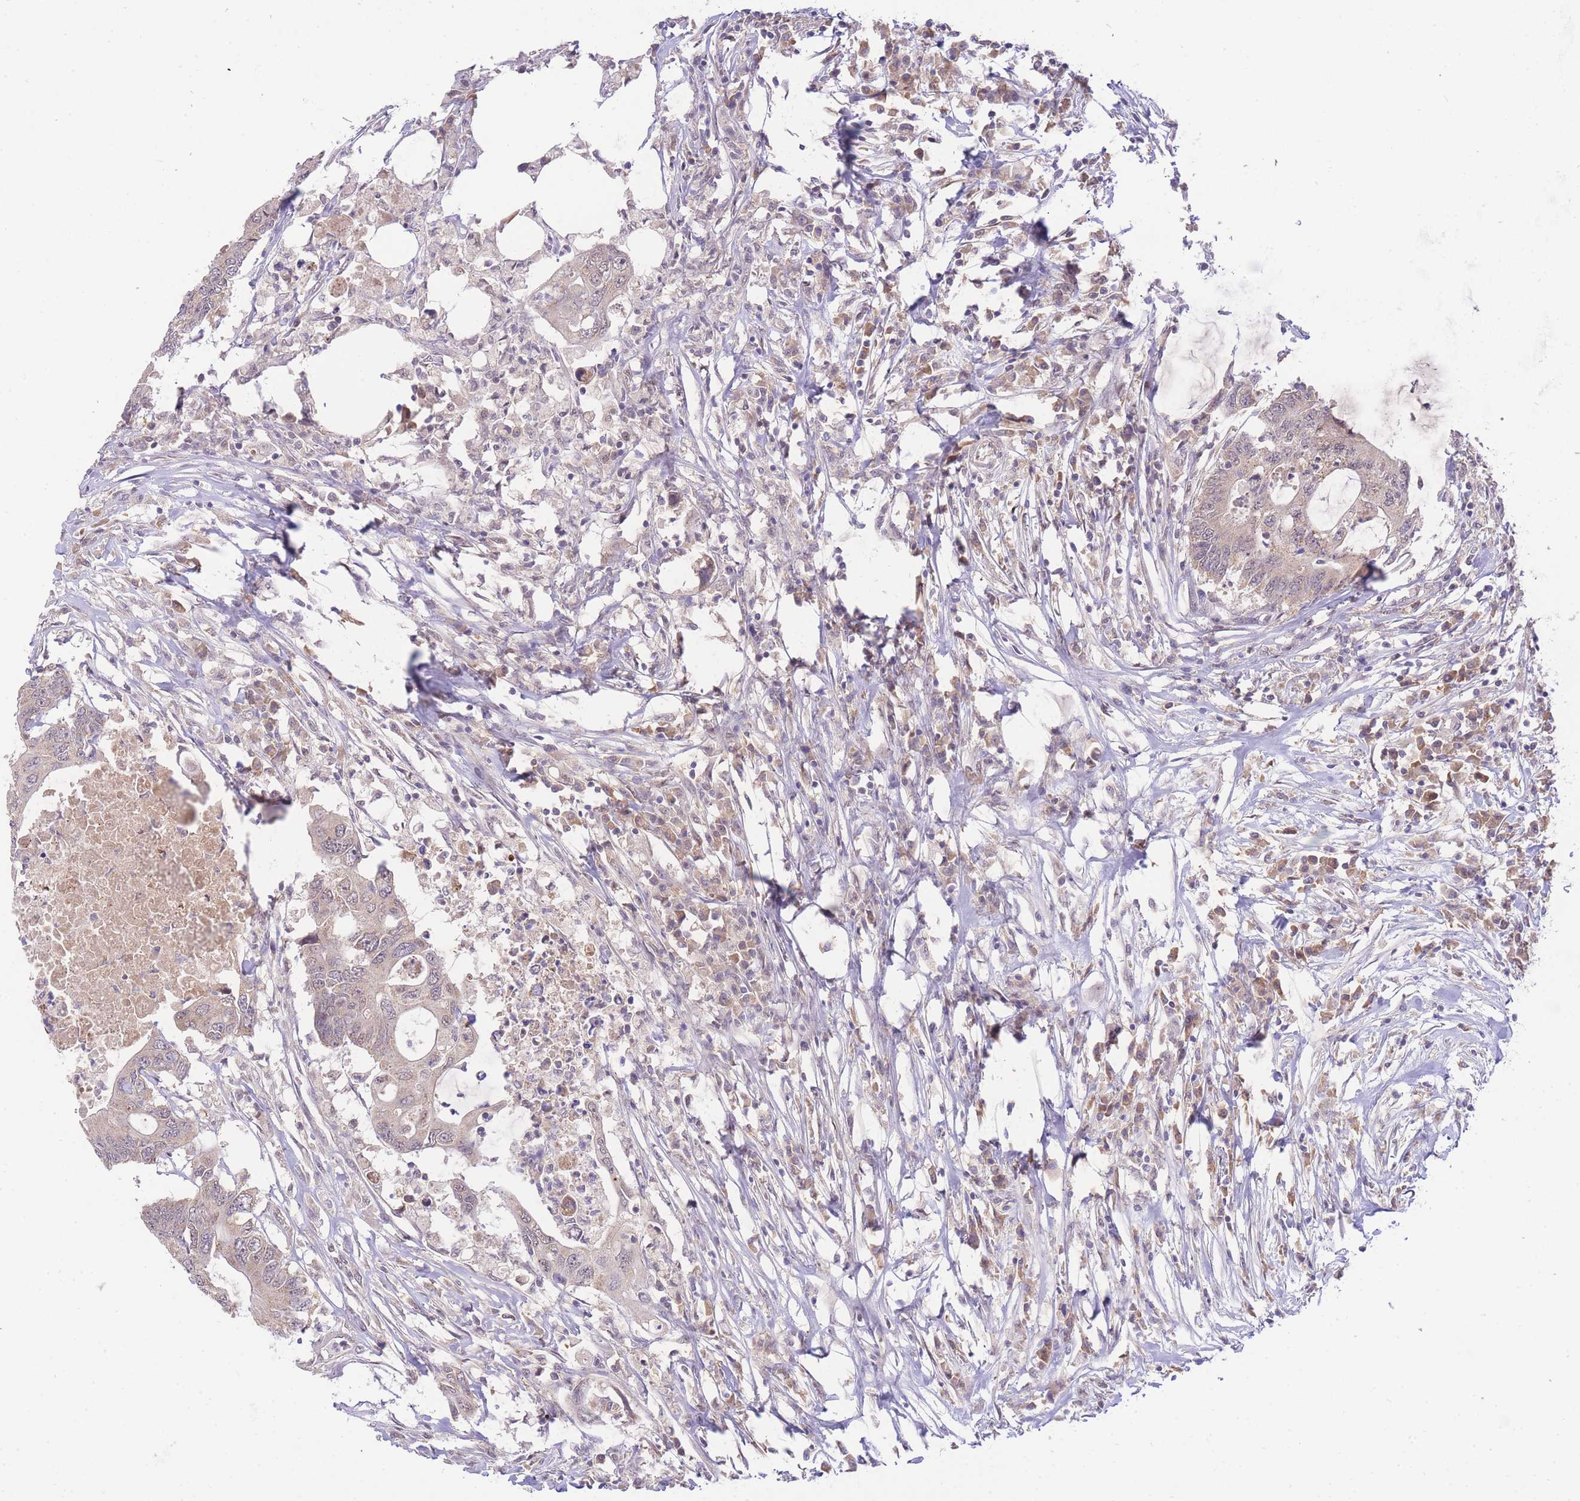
{"staining": {"intensity": "weak", "quantity": ">75%", "location": "cytoplasmic/membranous,nuclear"}, "tissue": "colorectal cancer", "cell_type": "Tumor cells", "image_type": "cancer", "snomed": [{"axis": "morphology", "description": "Adenocarcinoma, NOS"}, {"axis": "topography", "description": "Colon"}], "caption": "Colorectal adenocarcinoma was stained to show a protein in brown. There is low levels of weak cytoplasmic/membranous and nuclear expression in approximately >75% of tumor cells. (Brightfield microscopy of DAB IHC at high magnification).", "gene": "PUS10", "patient": {"sex": "male", "age": 71}}